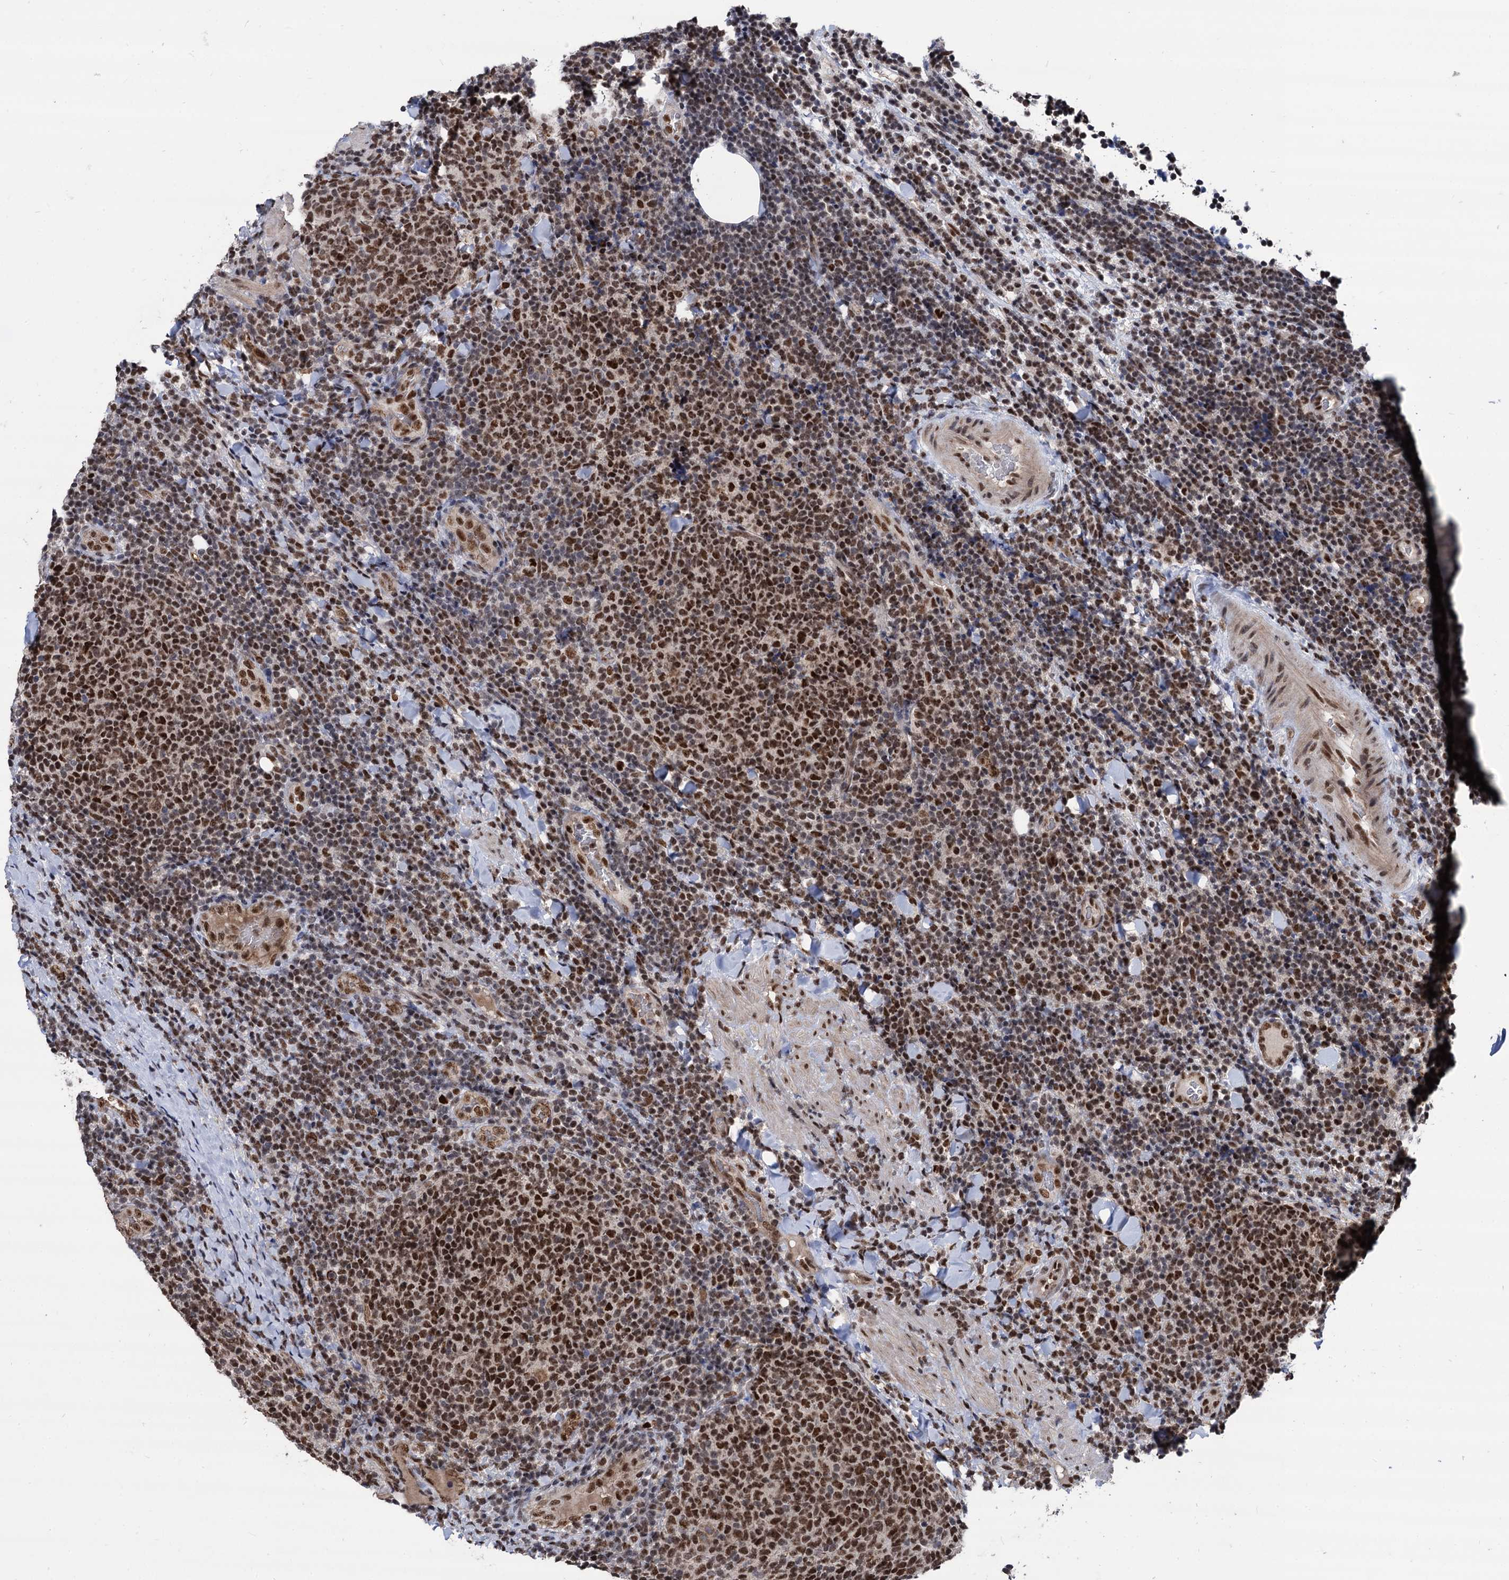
{"staining": {"intensity": "strong", "quantity": ">75%", "location": "nuclear"}, "tissue": "lymphoma", "cell_type": "Tumor cells", "image_type": "cancer", "snomed": [{"axis": "morphology", "description": "Malignant lymphoma, non-Hodgkin's type, Low grade"}, {"axis": "topography", "description": "Lymph node"}], "caption": "Strong nuclear positivity for a protein is appreciated in about >75% of tumor cells of malignant lymphoma, non-Hodgkin's type (low-grade) using immunohistochemistry.", "gene": "GALNT11", "patient": {"sex": "male", "age": 66}}